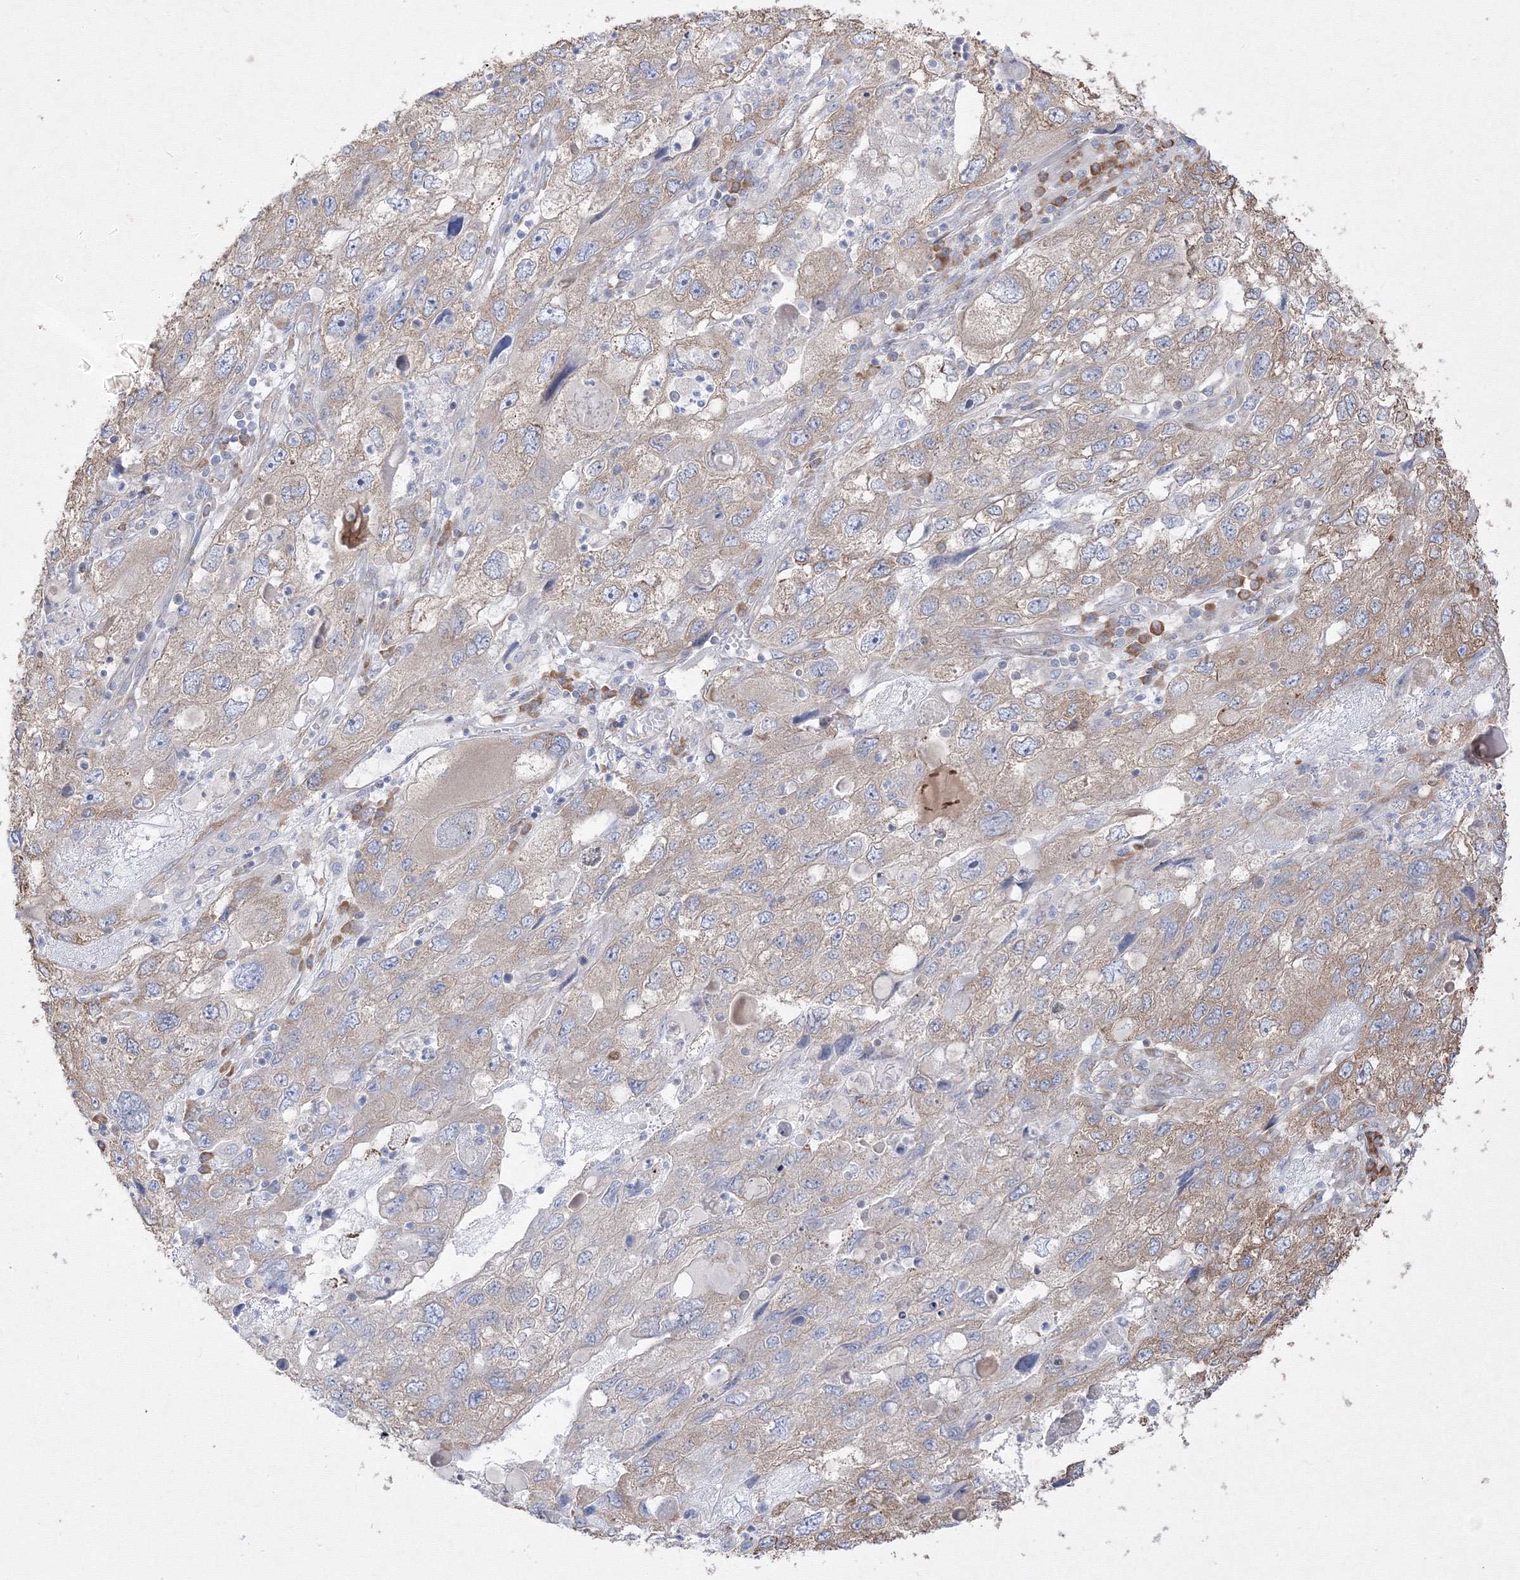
{"staining": {"intensity": "weak", "quantity": "<25%", "location": "cytoplasmic/membranous"}, "tissue": "endometrial cancer", "cell_type": "Tumor cells", "image_type": "cancer", "snomed": [{"axis": "morphology", "description": "Adenocarcinoma, NOS"}, {"axis": "topography", "description": "Endometrium"}], "caption": "Immunohistochemical staining of human adenocarcinoma (endometrial) shows no significant expression in tumor cells. (Stains: DAB (3,3'-diaminobenzidine) immunohistochemistry with hematoxylin counter stain, Microscopy: brightfield microscopy at high magnification).", "gene": "FBXL8", "patient": {"sex": "female", "age": 49}}